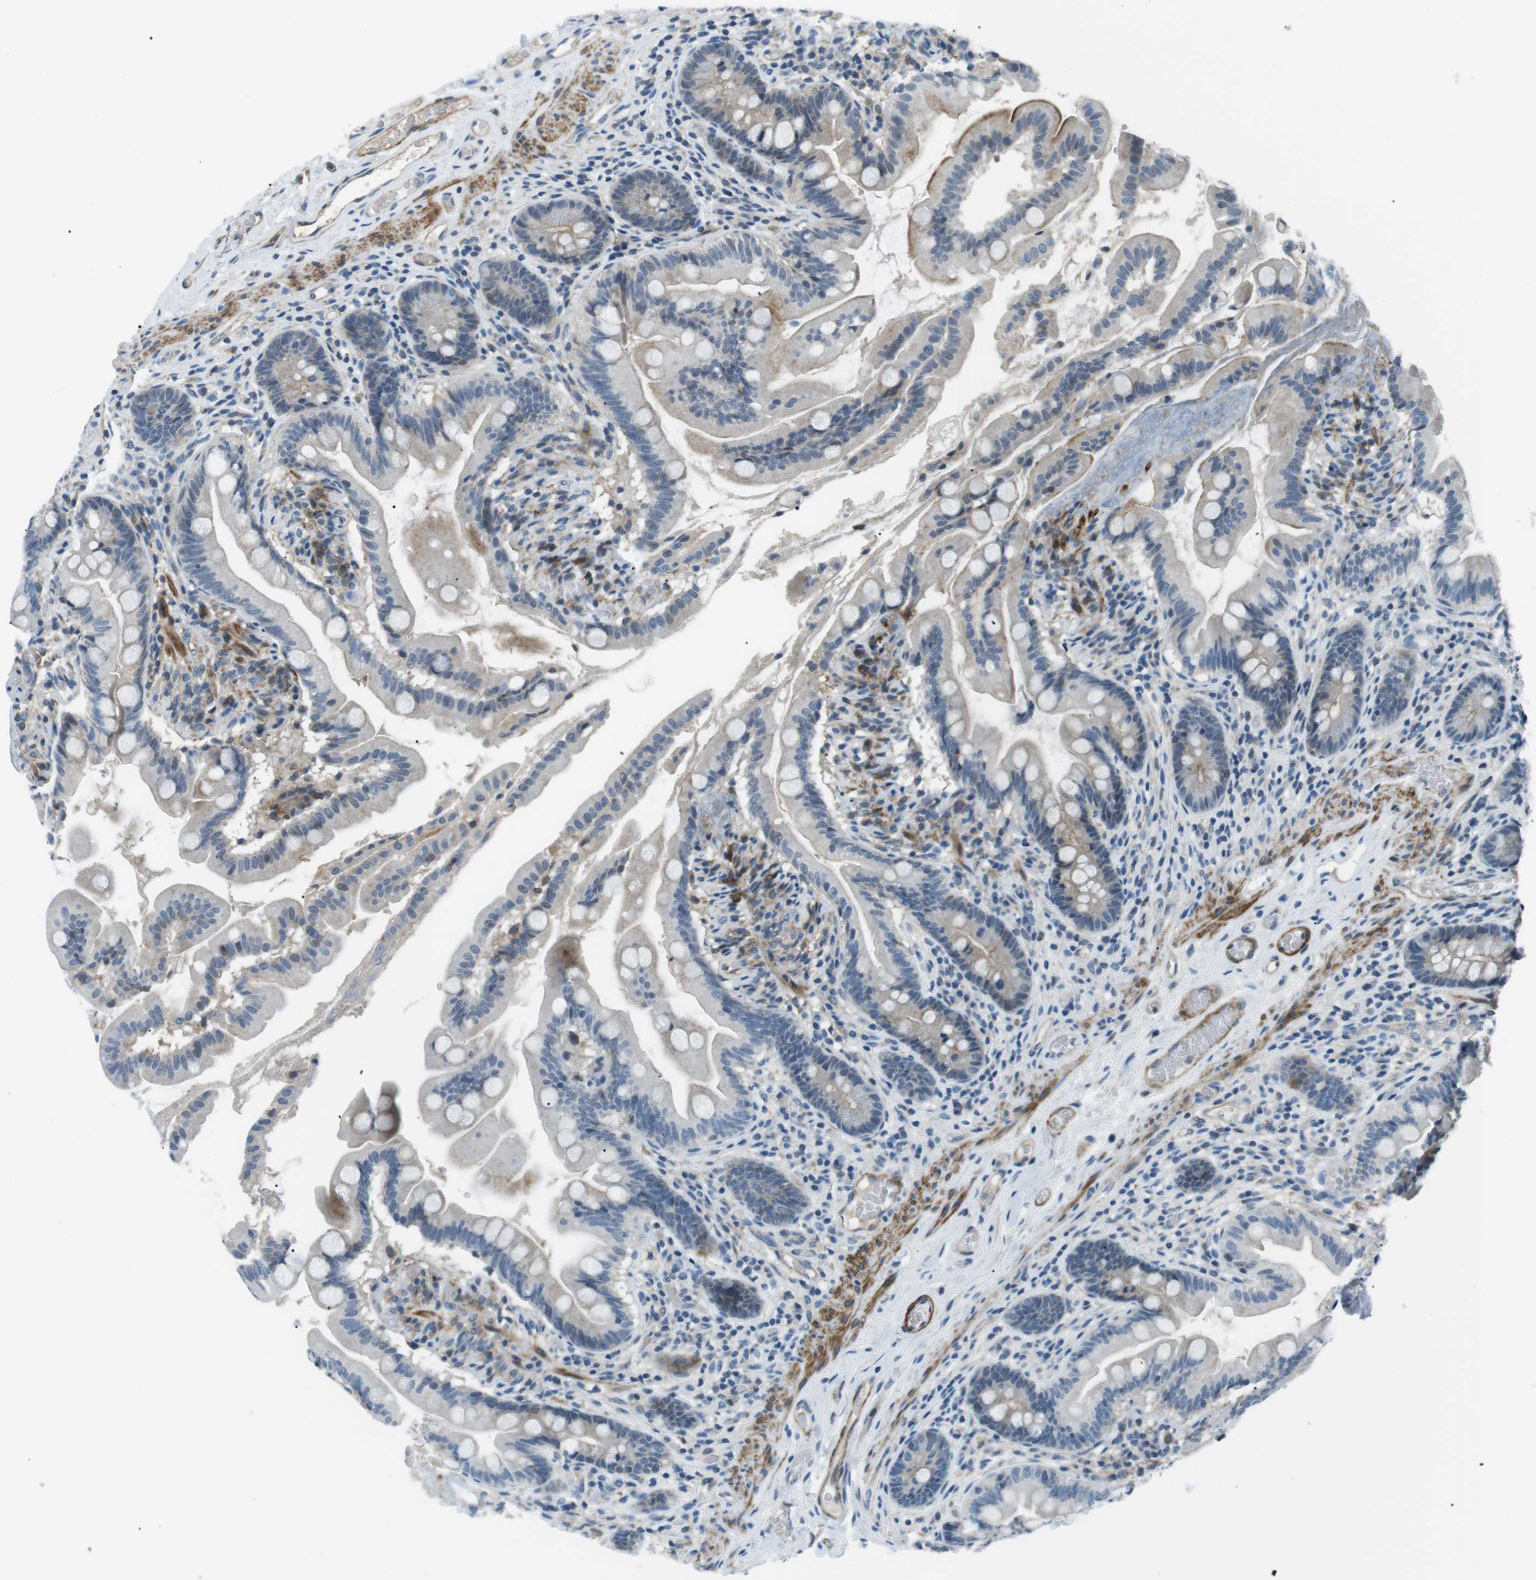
{"staining": {"intensity": "moderate", "quantity": "<25%", "location": "cytoplasmic/membranous"}, "tissue": "small intestine", "cell_type": "Glandular cells", "image_type": "normal", "snomed": [{"axis": "morphology", "description": "Normal tissue, NOS"}, {"axis": "topography", "description": "Small intestine"}], "caption": "Glandular cells display low levels of moderate cytoplasmic/membranous staining in approximately <25% of cells in benign small intestine.", "gene": "ARVCF", "patient": {"sex": "female", "age": 56}}